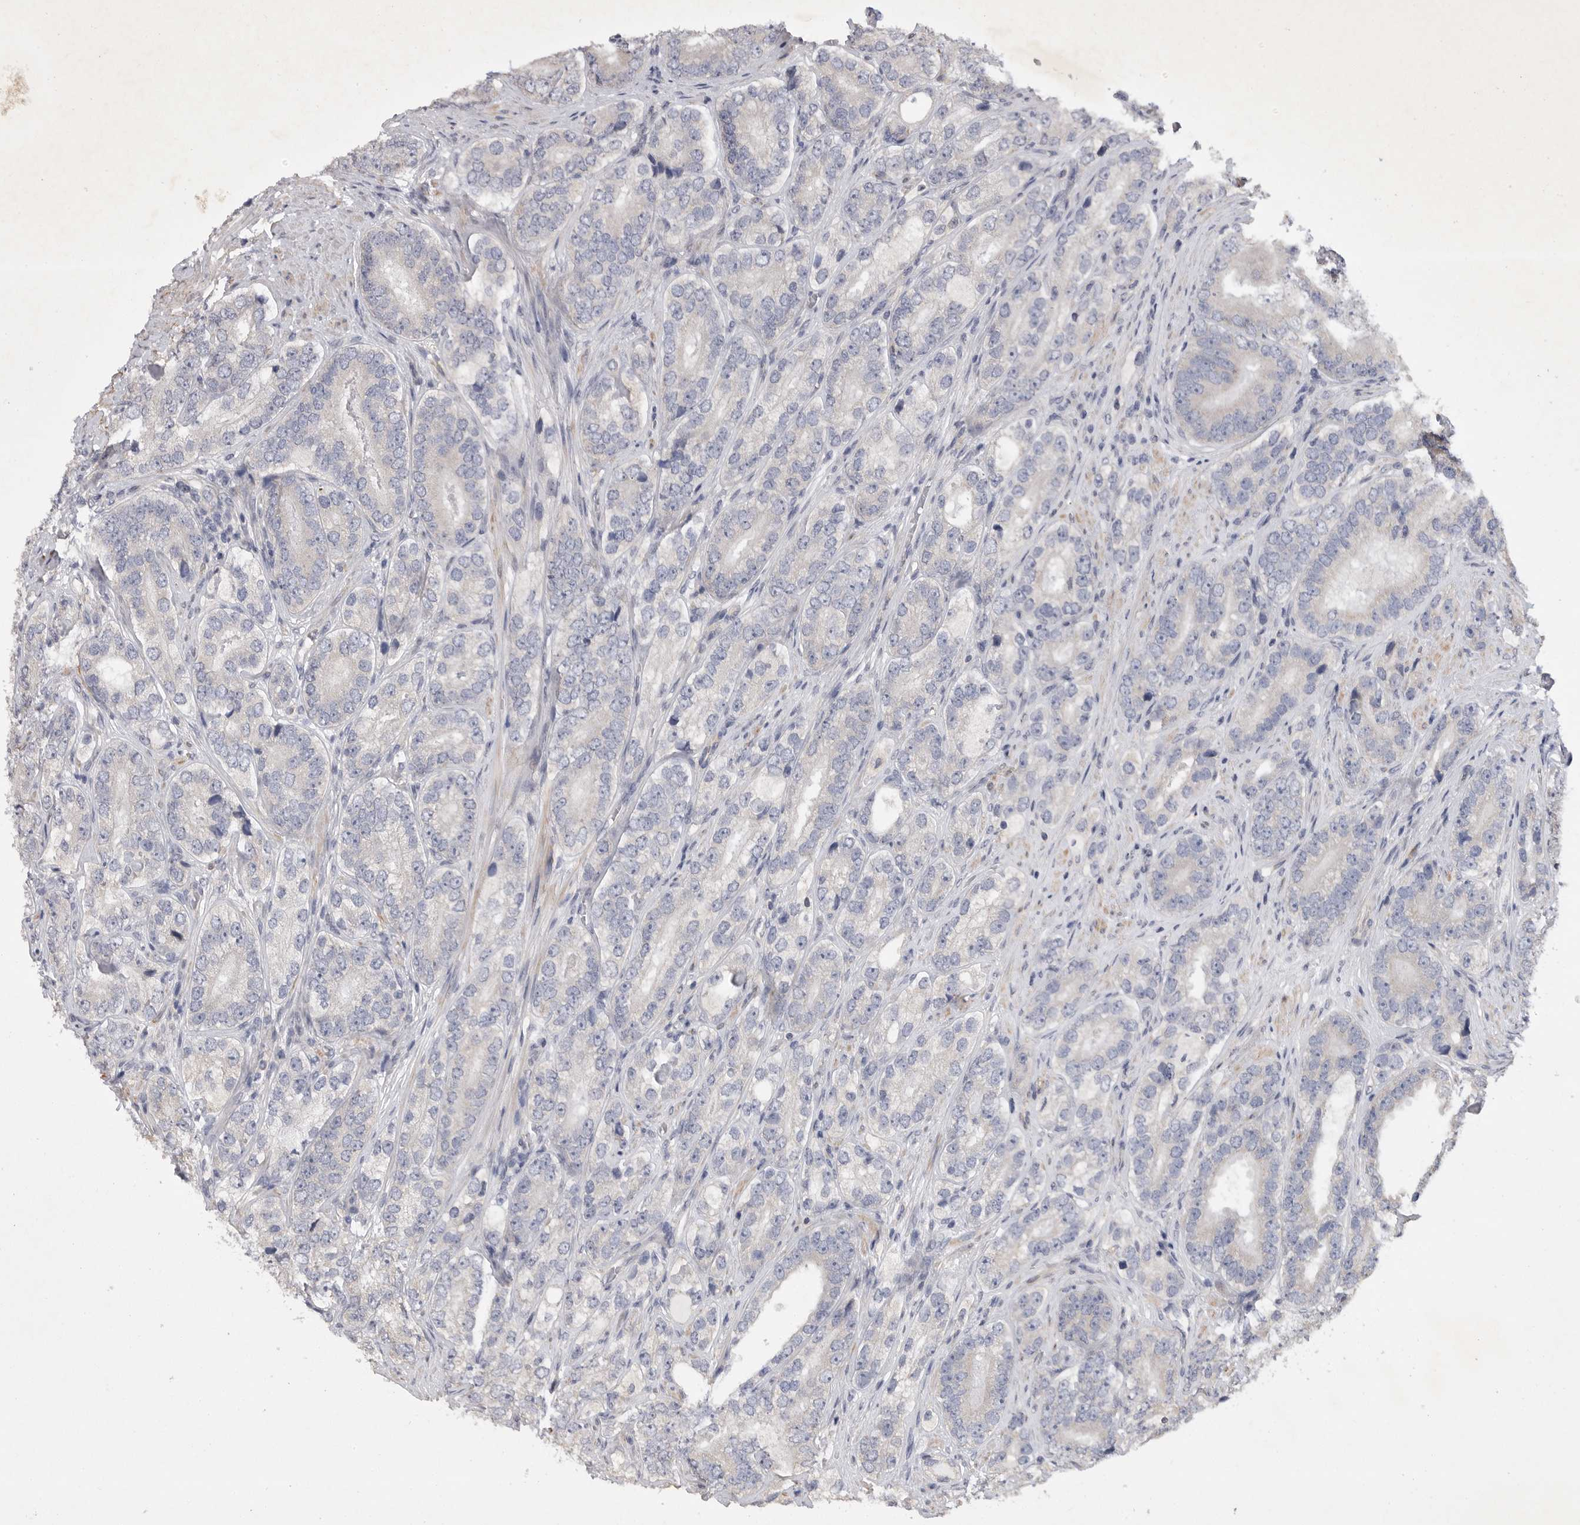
{"staining": {"intensity": "negative", "quantity": "none", "location": "none"}, "tissue": "prostate cancer", "cell_type": "Tumor cells", "image_type": "cancer", "snomed": [{"axis": "morphology", "description": "Adenocarcinoma, High grade"}, {"axis": "topography", "description": "Prostate"}], "caption": "A micrograph of prostate cancer (adenocarcinoma (high-grade)) stained for a protein demonstrates no brown staining in tumor cells. (Stains: DAB (3,3'-diaminobenzidine) immunohistochemistry with hematoxylin counter stain, Microscopy: brightfield microscopy at high magnification).", "gene": "EDEM3", "patient": {"sex": "male", "age": 56}}